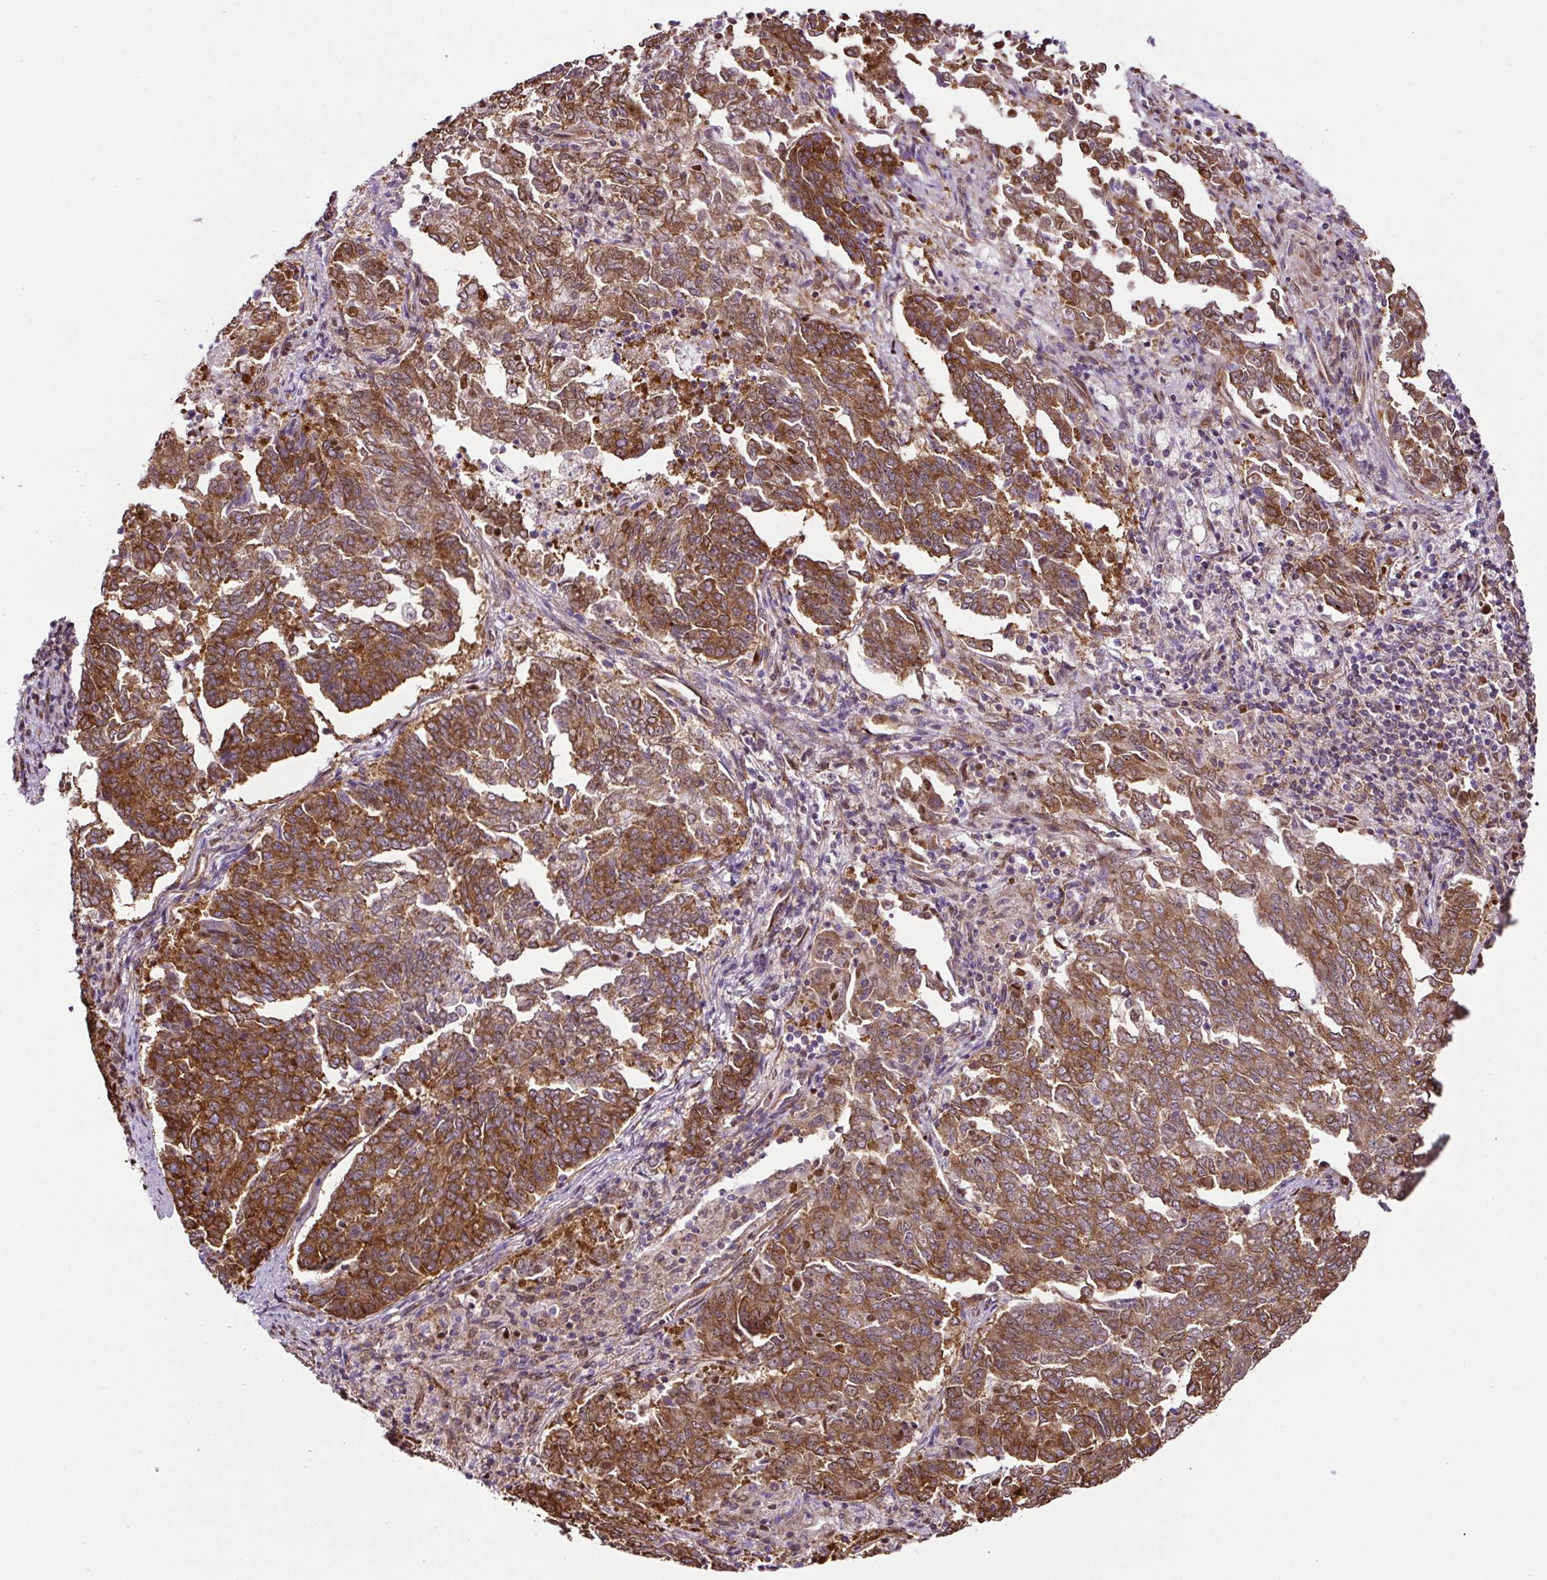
{"staining": {"intensity": "strong", "quantity": ">75%", "location": "cytoplasmic/membranous"}, "tissue": "endometrial cancer", "cell_type": "Tumor cells", "image_type": "cancer", "snomed": [{"axis": "morphology", "description": "Adenocarcinoma, NOS"}, {"axis": "topography", "description": "Endometrium"}], "caption": "IHC (DAB) staining of human adenocarcinoma (endometrial) reveals strong cytoplasmic/membranous protein staining in about >75% of tumor cells.", "gene": "KDM4E", "patient": {"sex": "female", "age": 80}}